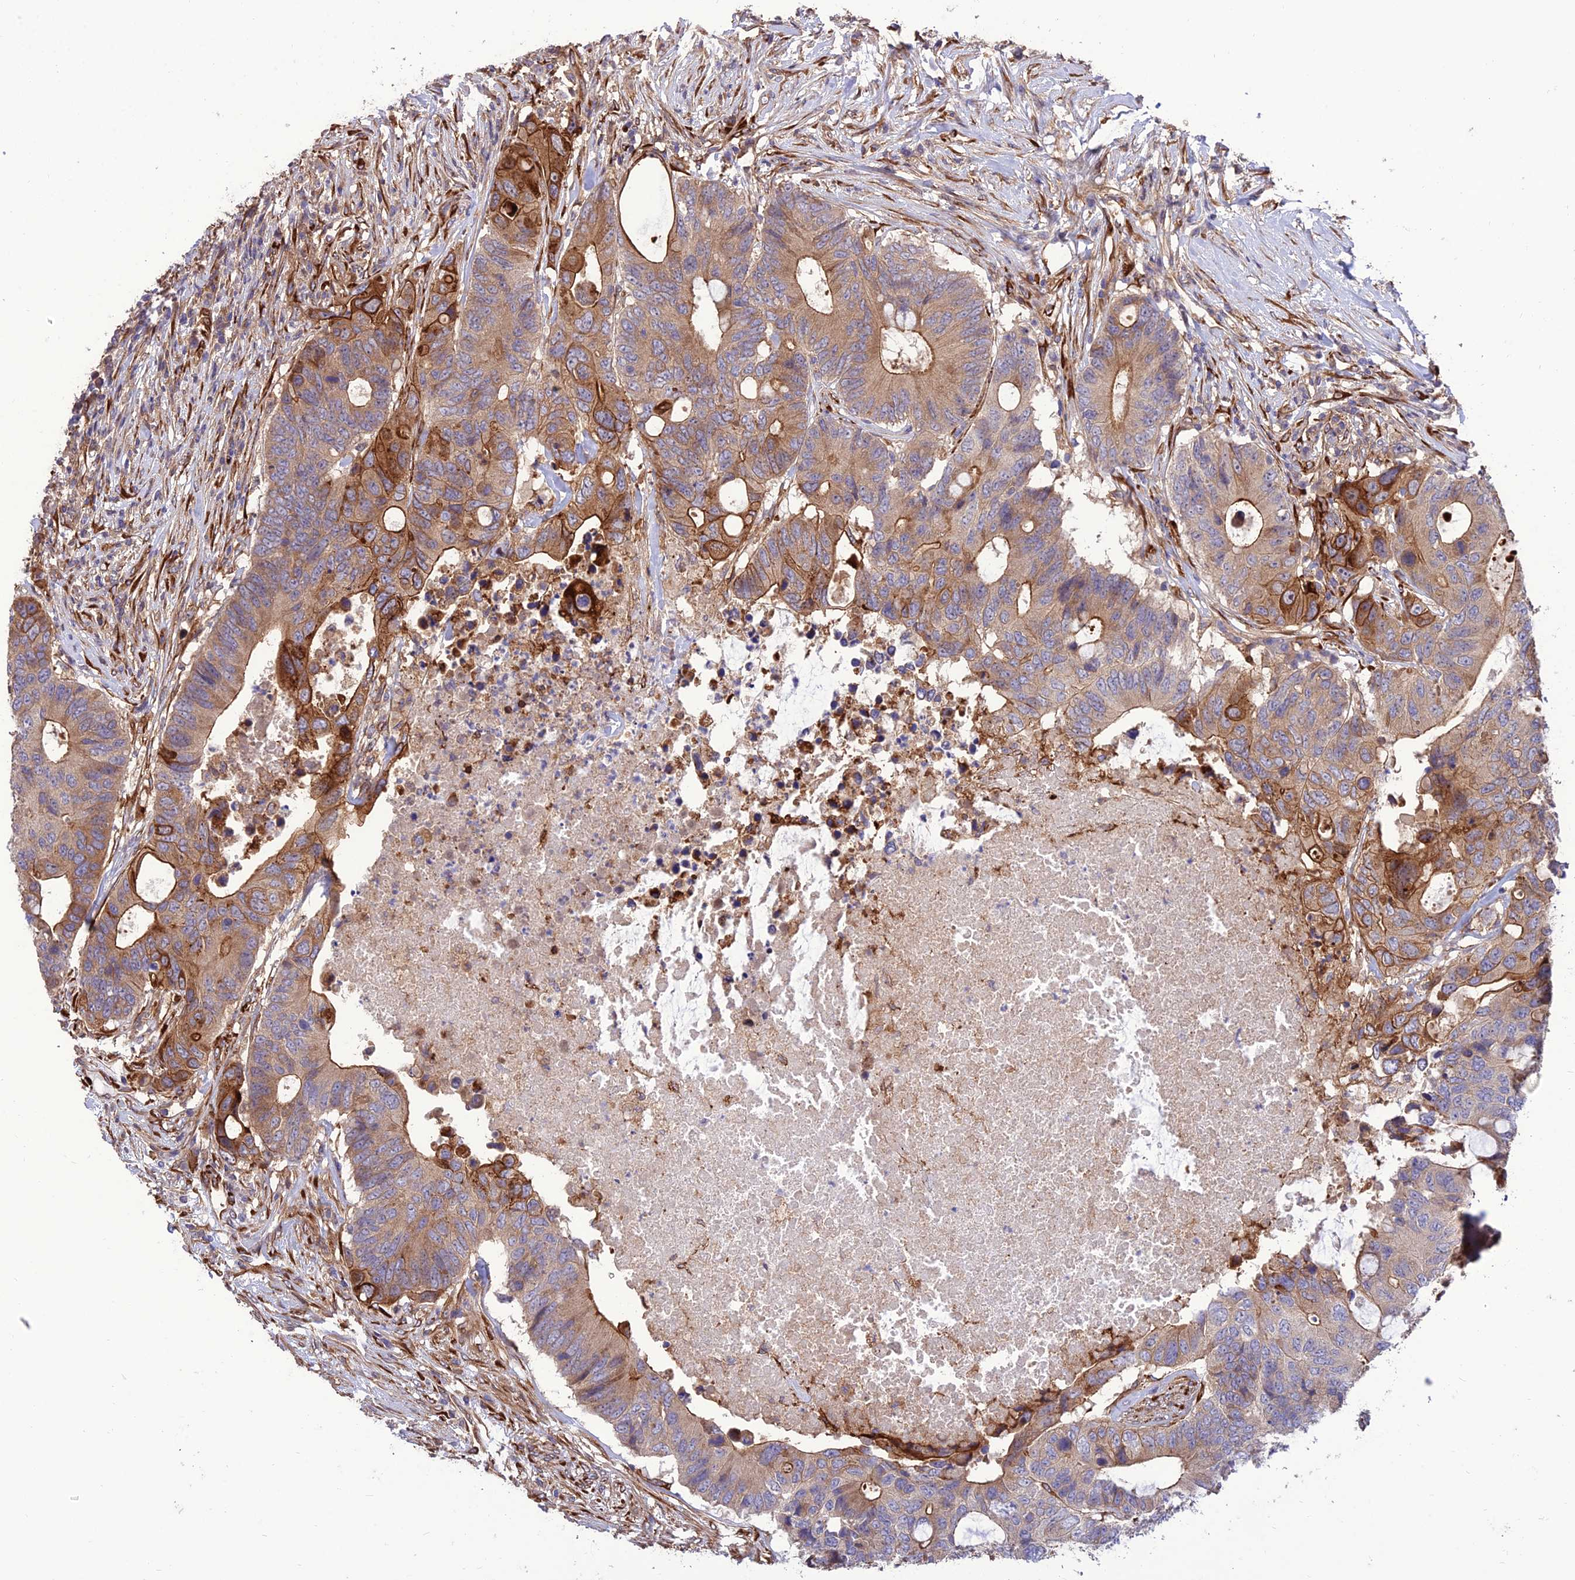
{"staining": {"intensity": "moderate", "quantity": ">75%", "location": "cytoplasmic/membranous"}, "tissue": "colorectal cancer", "cell_type": "Tumor cells", "image_type": "cancer", "snomed": [{"axis": "morphology", "description": "Adenocarcinoma, NOS"}, {"axis": "topography", "description": "Colon"}], "caption": "A brown stain shows moderate cytoplasmic/membranous expression of a protein in human colorectal cancer tumor cells.", "gene": "CRTAP", "patient": {"sex": "male", "age": 71}}